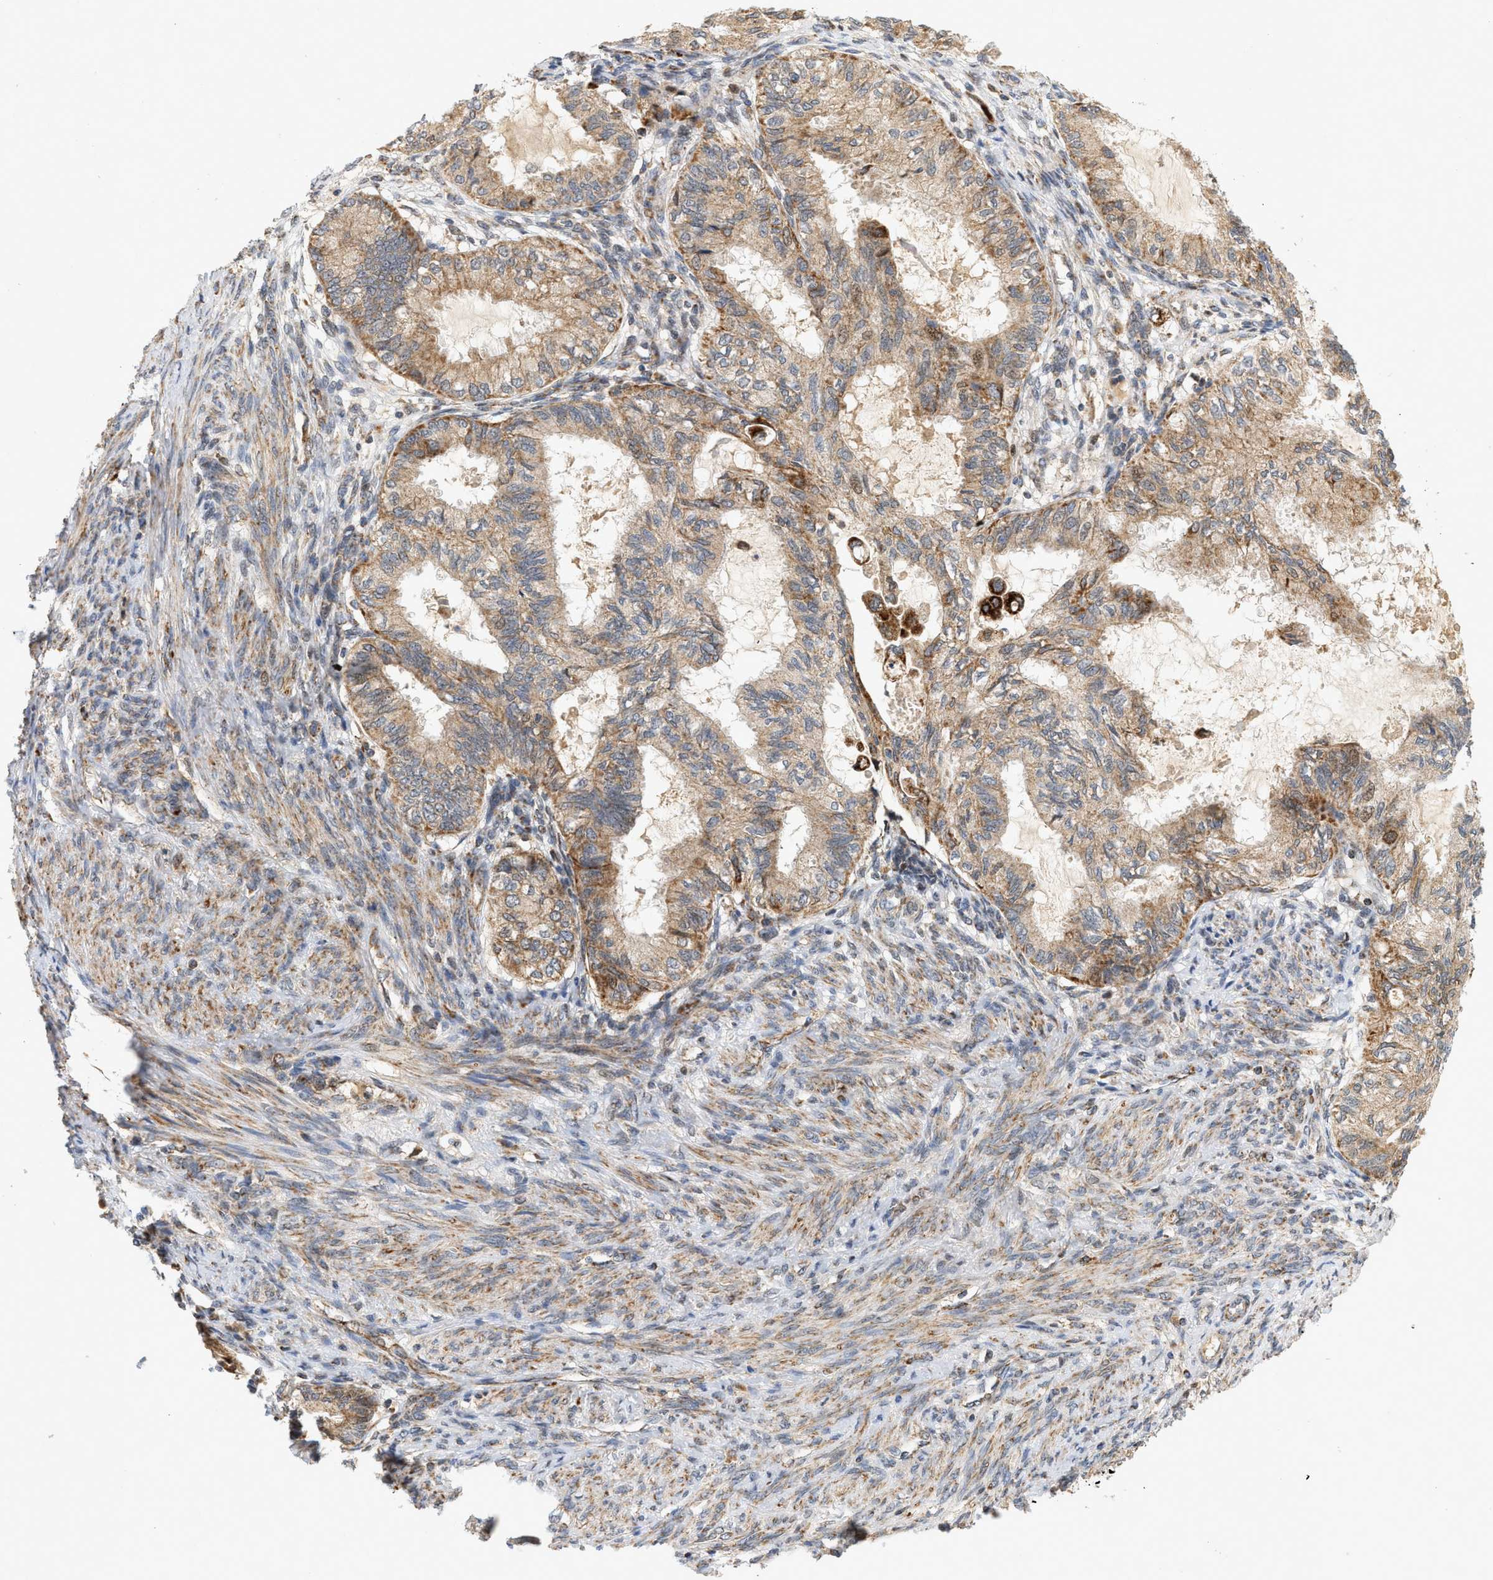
{"staining": {"intensity": "moderate", "quantity": ">75%", "location": "cytoplasmic/membranous"}, "tissue": "cervical cancer", "cell_type": "Tumor cells", "image_type": "cancer", "snomed": [{"axis": "morphology", "description": "Normal tissue, NOS"}, {"axis": "morphology", "description": "Adenocarcinoma, NOS"}, {"axis": "topography", "description": "Cervix"}, {"axis": "topography", "description": "Endometrium"}], "caption": "Protein staining by IHC demonstrates moderate cytoplasmic/membranous staining in approximately >75% of tumor cells in cervical adenocarcinoma.", "gene": "MCU", "patient": {"sex": "female", "age": 86}}